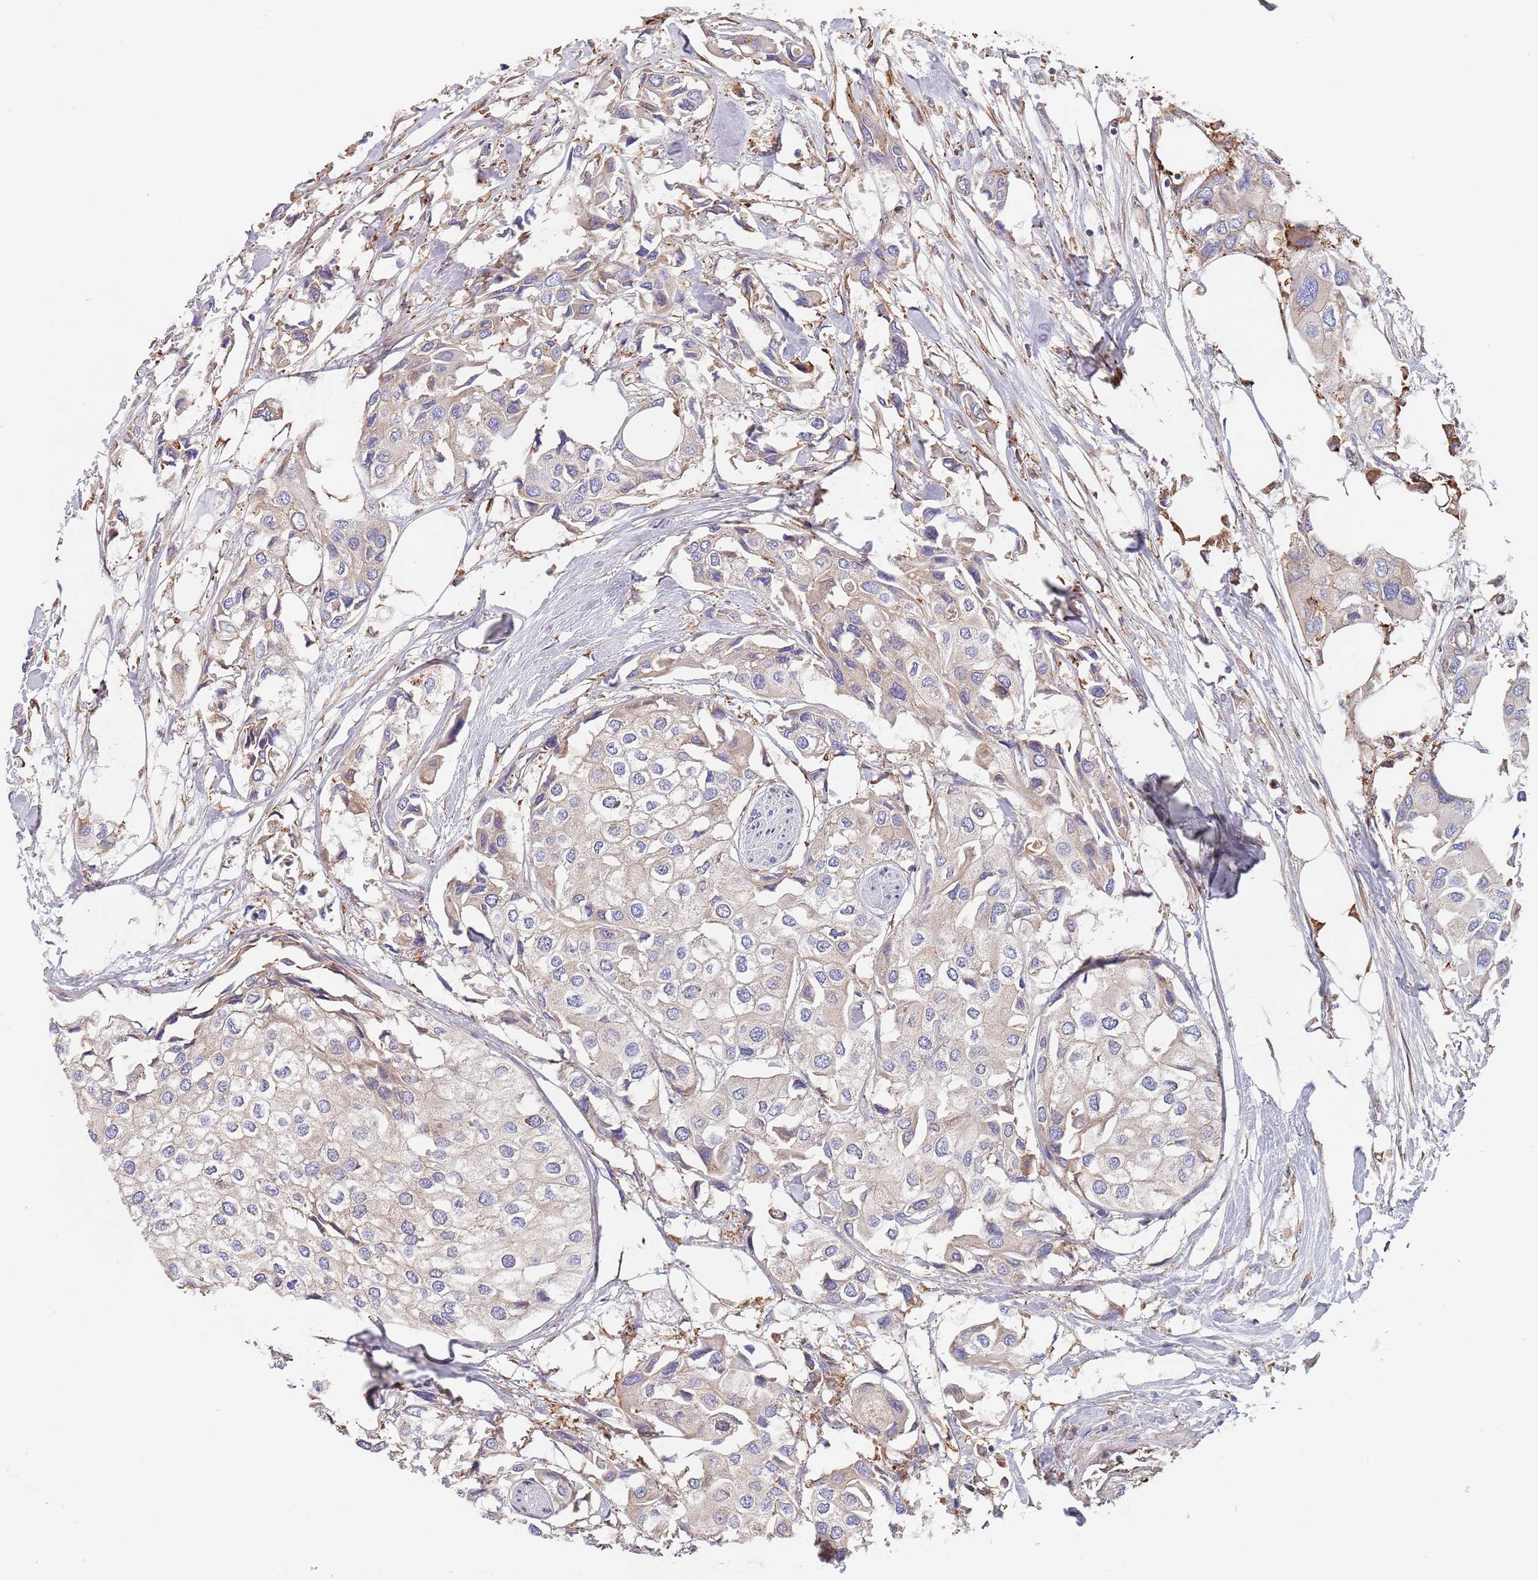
{"staining": {"intensity": "negative", "quantity": "none", "location": "none"}, "tissue": "urothelial cancer", "cell_type": "Tumor cells", "image_type": "cancer", "snomed": [{"axis": "morphology", "description": "Urothelial carcinoma, High grade"}, {"axis": "topography", "description": "Urinary bladder"}], "caption": "High magnification brightfield microscopy of urothelial cancer stained with DAB (3,3'-diaminobenzidine) (brown) and counterstained with hematoxylin (blue): tumor cells show no significant staining.", "gene": "DCUN1D3", "patient": {"sex": "male", "age": 64}}